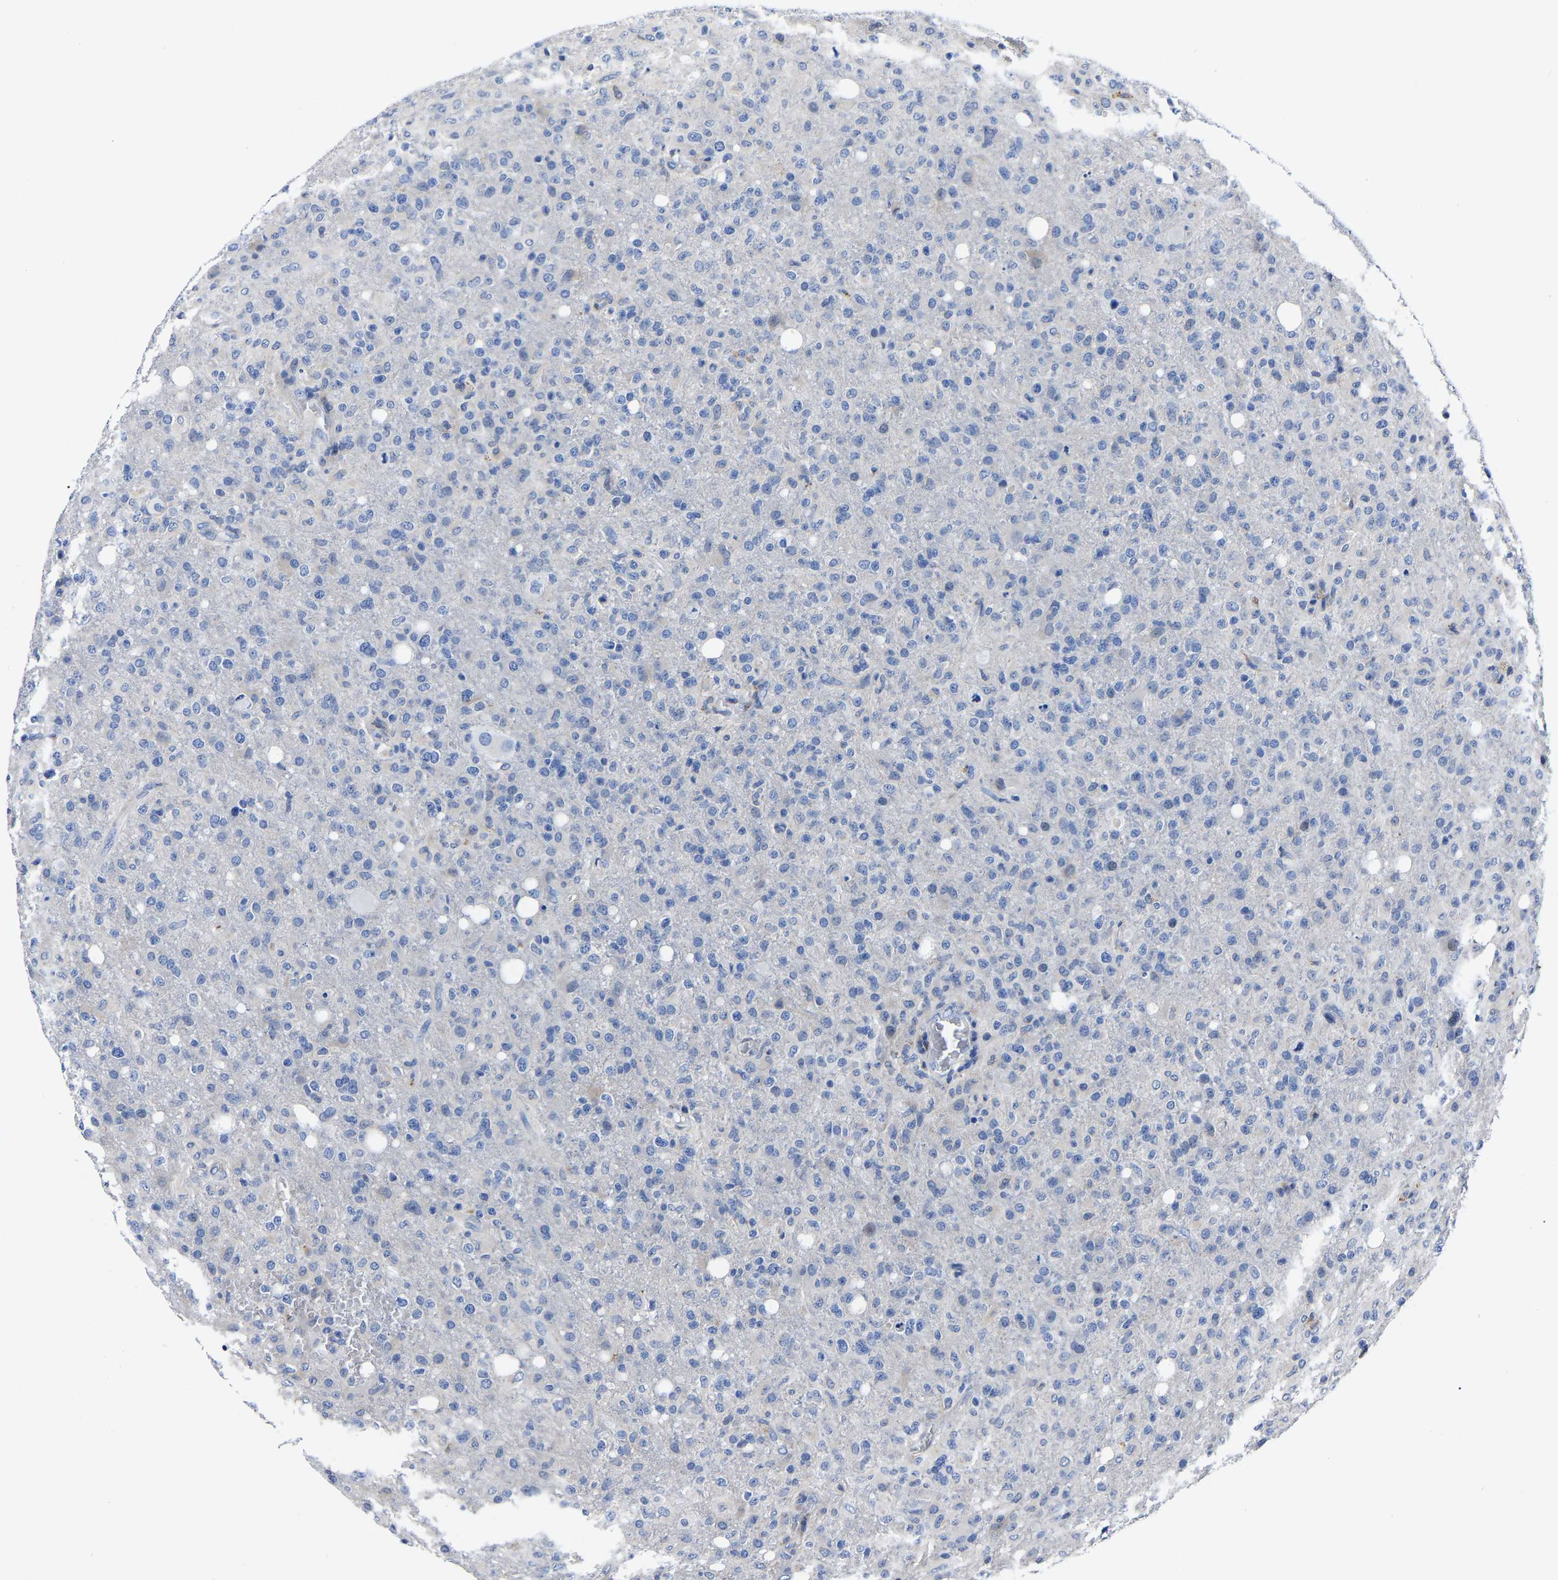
{"staining": {"intensity": "negative", "quantity": "none", "location": "none"}, "tissue": "glioma", "cell_type": "Tumor cells", "image_type": "cancer", "snomed": [{"axis": "morphology", "description": "Glioma, malignant, High grade"}, {"axis": "topography", "description": "Brain"}], "caption": "An image of human malignant glioma (high-grade) is negative for staining in tumor cells.", "gene": "MOV10L1", "patient": {"sex": "female", "age": 57}}